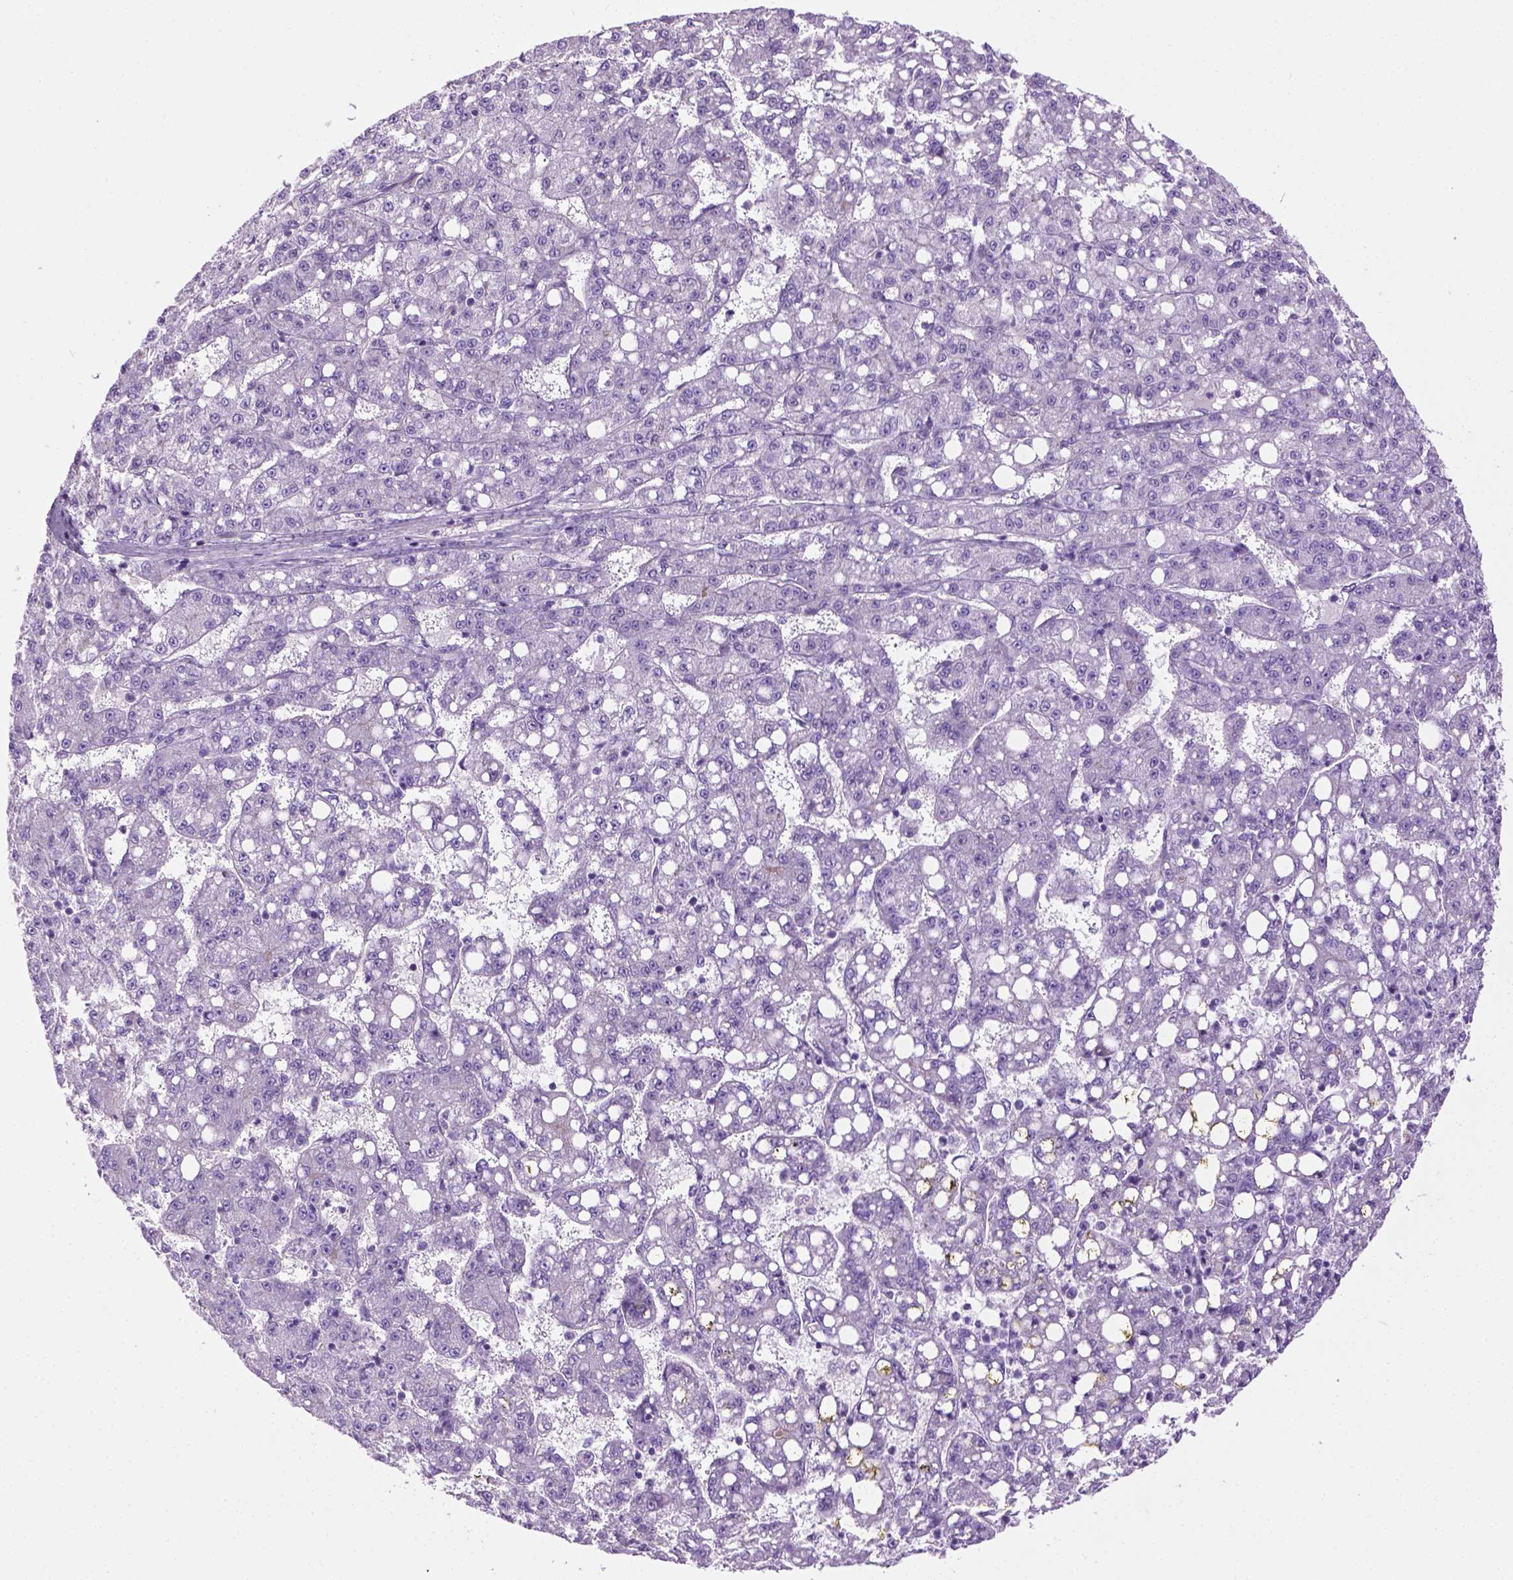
{"staining": {"intensity": "negative", "quantity": "none", "location": "none"}, "tissue": "liver cancer", "cell_type": "Tumor cells", "image_type": "cancer", "snomed": [{"axis": "morphology", "description": "Carcinoma, Hepatocellular, NOS"}, {"axis": "topography", "description": "Liver"}], "caption": "An immunohistochemistry (IHC) histopathology image of liver cancer is shown. There is no staining in tumor cells of liver cancer.", "gene": "SPECC1L", "patient": {"sex": "female", "age": 65}}